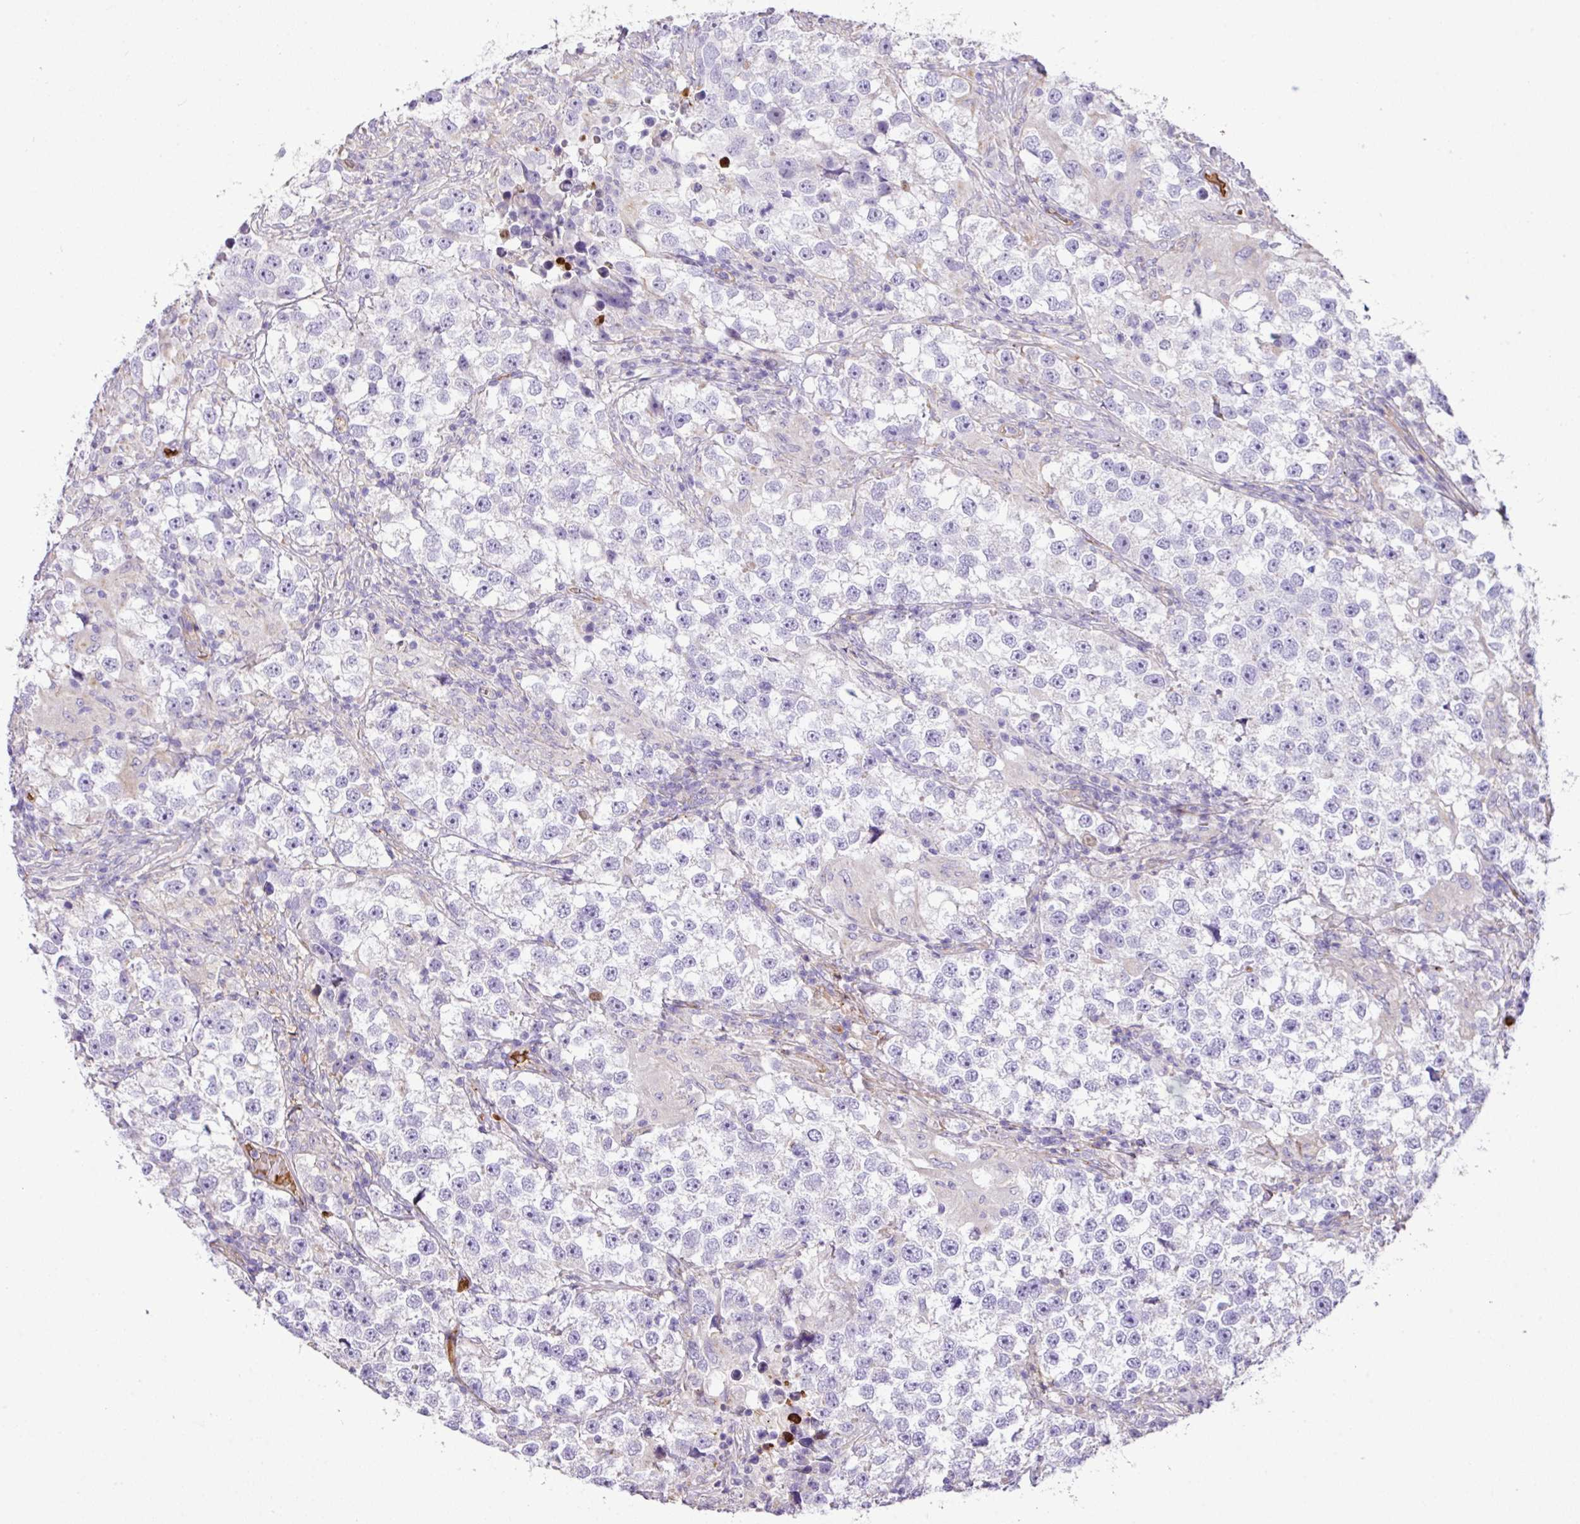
{"staining": {"intensity": "negative", "quantity": "none", "location": "none"}, "tissue": "testis cancer", "cell_type": "Tumor cells", "image_type": "cancer", "snomed": [{"axis": "morphology", "description": "Seminoma, NOS"}, {"axis": "topography", "description": "Testis"}], "caption": "There is no significant positivity in tumor cells of testis seminoma.", "gene": "CTXN2", "patient": {"sex": "male", "age": 46}}